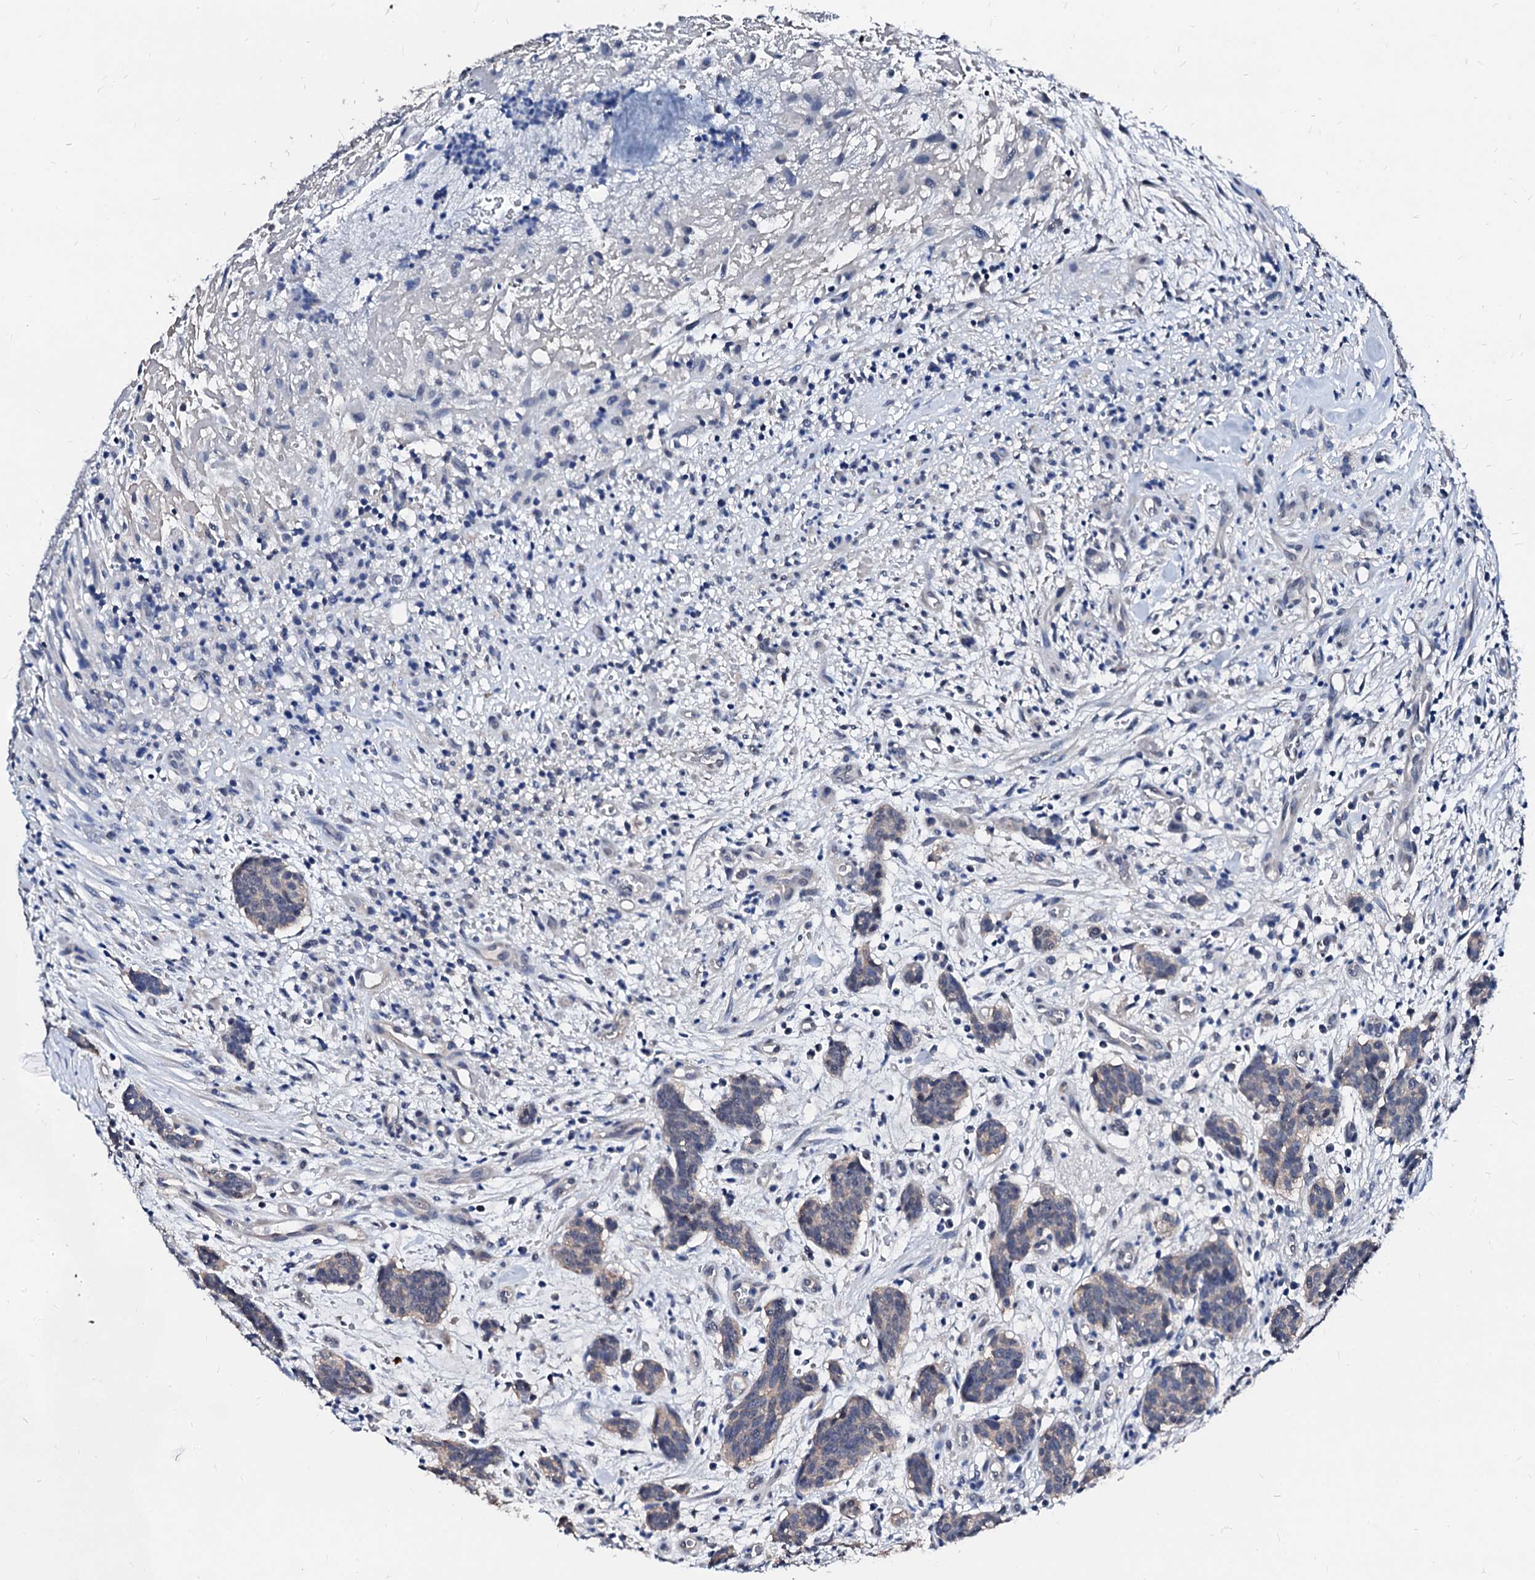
{"staining": {"intensity": "weak", "quantity": "<25%", "location": "nuclear"}, "tissue": "carcinoid", "cell_type": "Tumor cells", "image_type": "cancer", "snomed": [{"axis": "morphology", "description": "Carcinoid, malignant, NOS"}, {"axis": "topography", "description": "Lung"}], "caption": "Immunohistochemistry photomicrograph of neoplastic tissue: human malignant carcinoid stained with DAB demonstrates no significant protein expression in tumor cells.", "gene": "CSN2", "patient": {"sex": "female", "age": 46}}